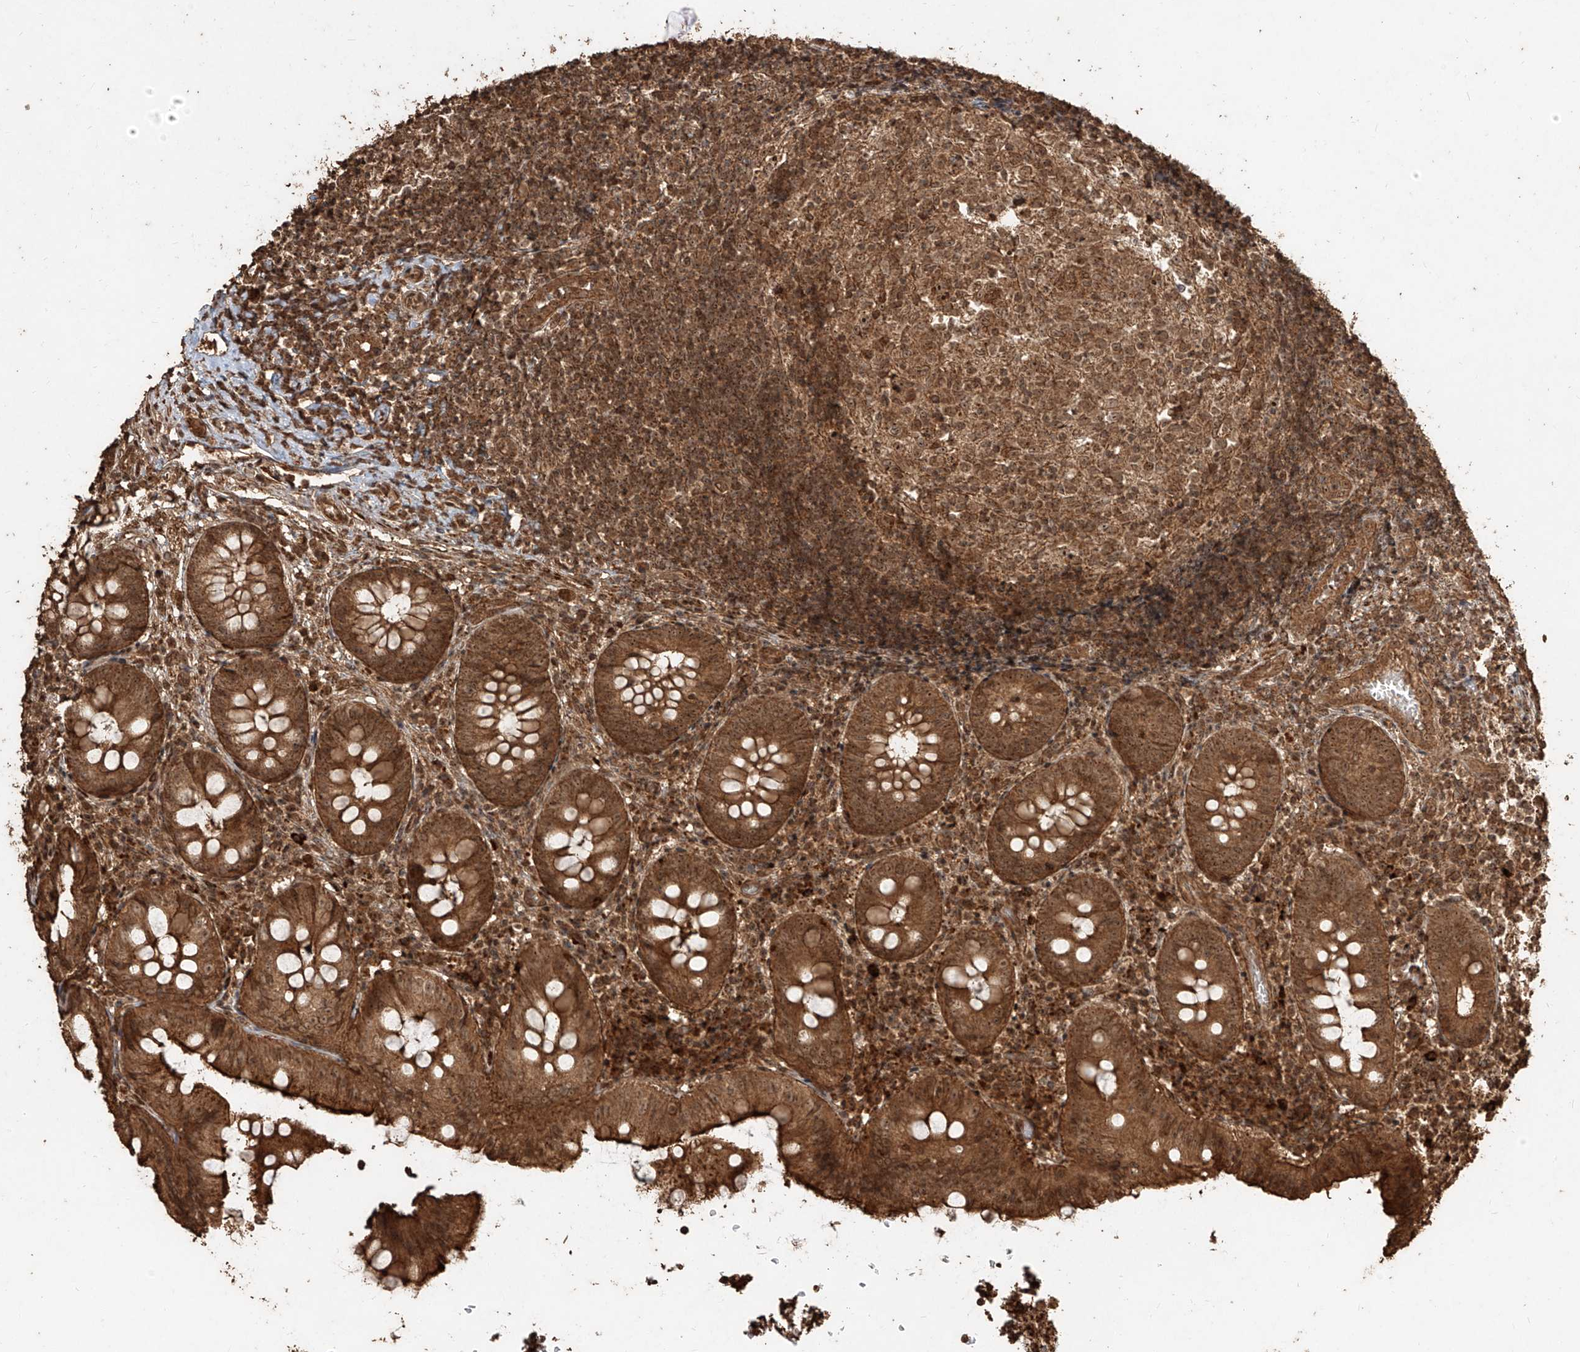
{"staining": {"intensity": "moderate", "quantity": ">75%", "location": "cytoplasmic/membranous,nuclear"}, "tissue": "appendix", "cell_type": "Glandular cells", "image_type": "normal", "snomed": [{"axis": "morphology", "description": "Normal tissue, NOS"}, {"axis": "topography", "description": "Appendix"}], "caption": "Immunohistochemical staining of unremarkable human appendix exhibits >75% levels of moderate cytoplasmic/membranous,nuclear protein staining in about >75% of glandular cells.", "gene": "ZNF660", "patient": {"sex": "male", "age": 8}}